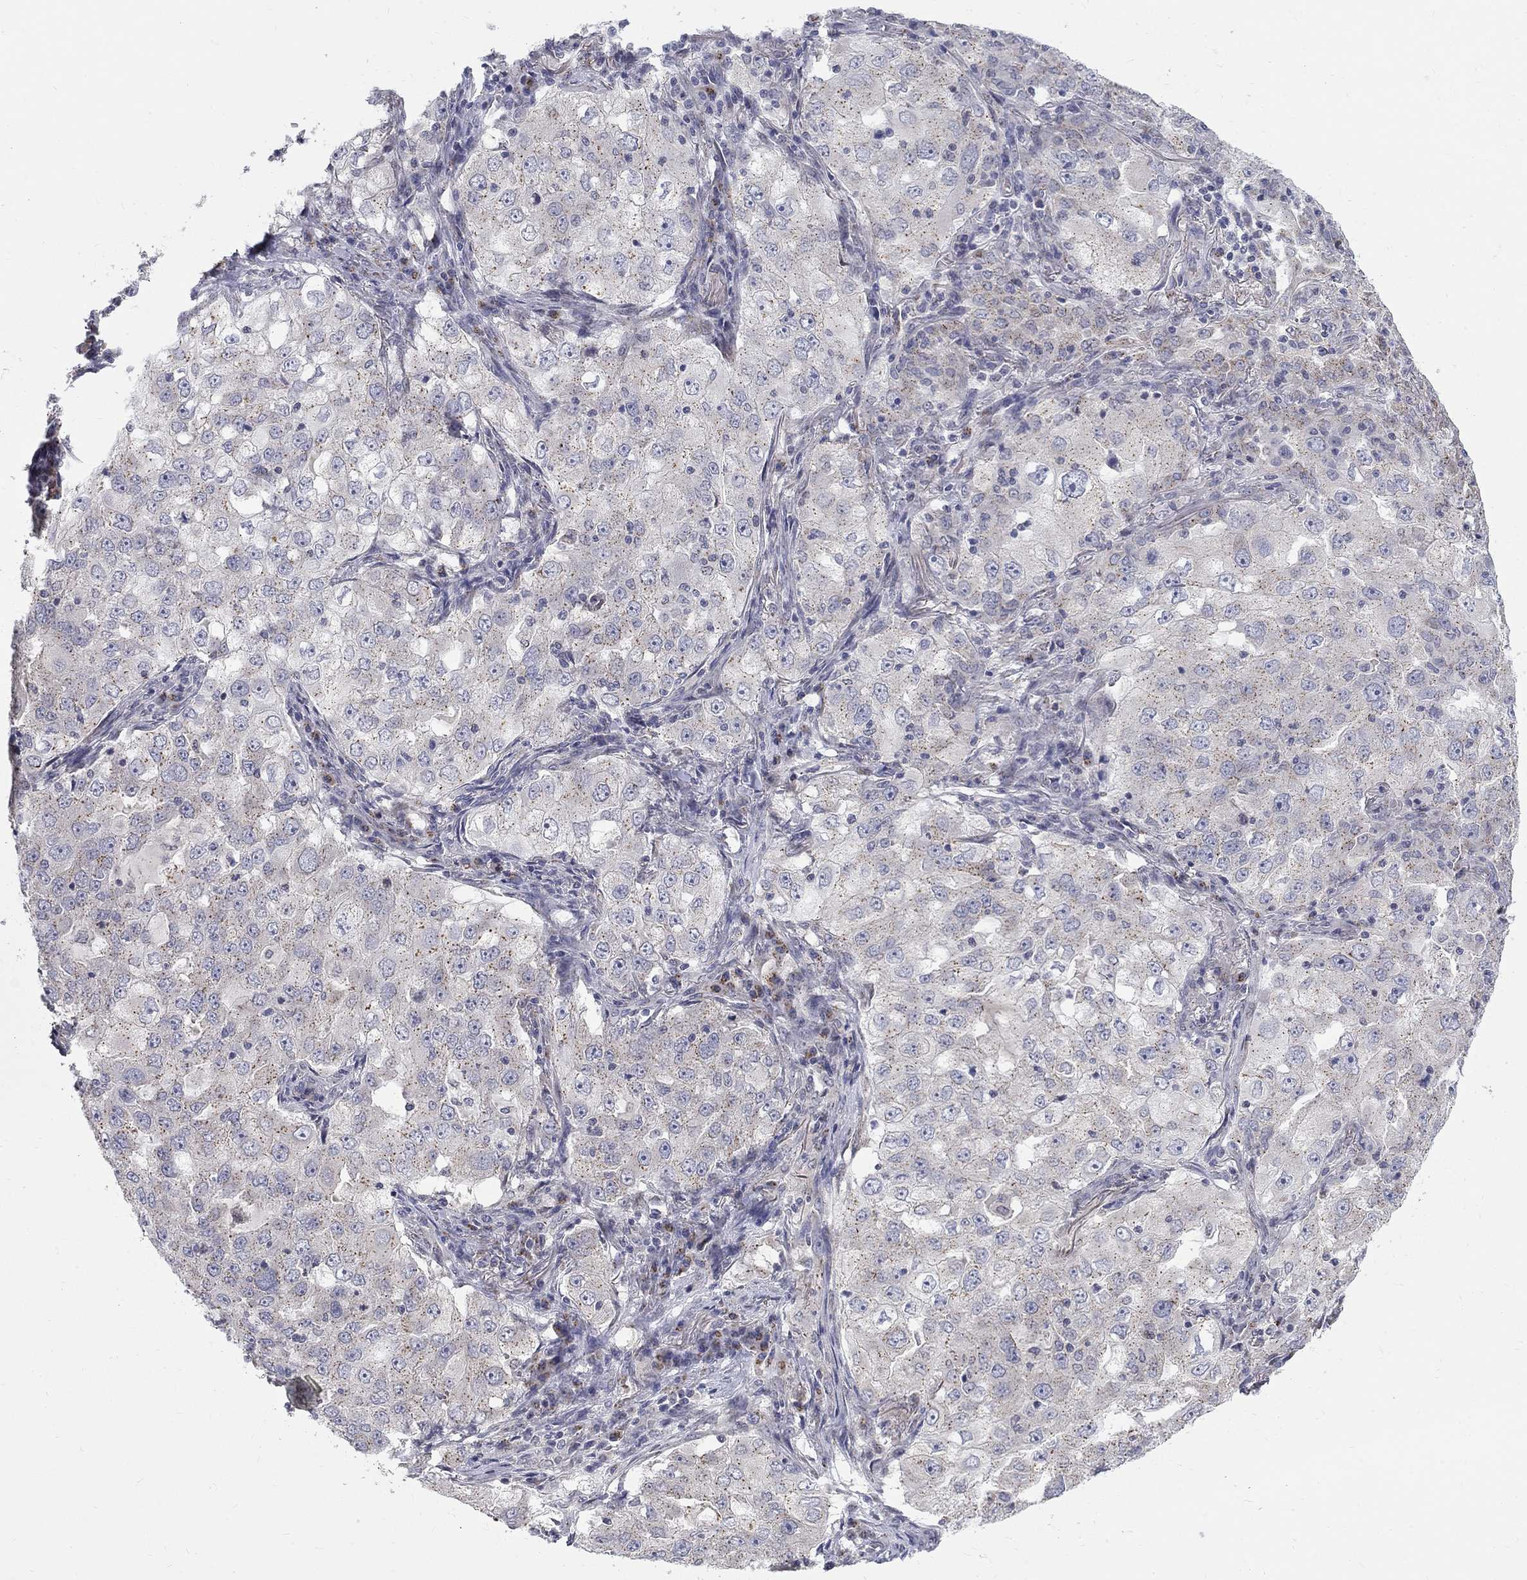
{"staining": {"intensity": "weak", "quantity": "<25%", "location": "cytoplasmic/membranous"}, "tissue": "lung cancer", "cell_type": "Tumor cells", "image_type": "cancer", "snomed": [{"axis": "morphology", "description": "Adenocarcinoma, NOS"}, {"axis": "topography", "description": "Lung"}], "caption": "Histopathology image shows no significant protein expression in tumor cells of adenocarcinoma (lung). (IHC, brightfield microscopy, high magnification).", "gene": "PANK3", "patient": {"sex": "female", "age": 61}}